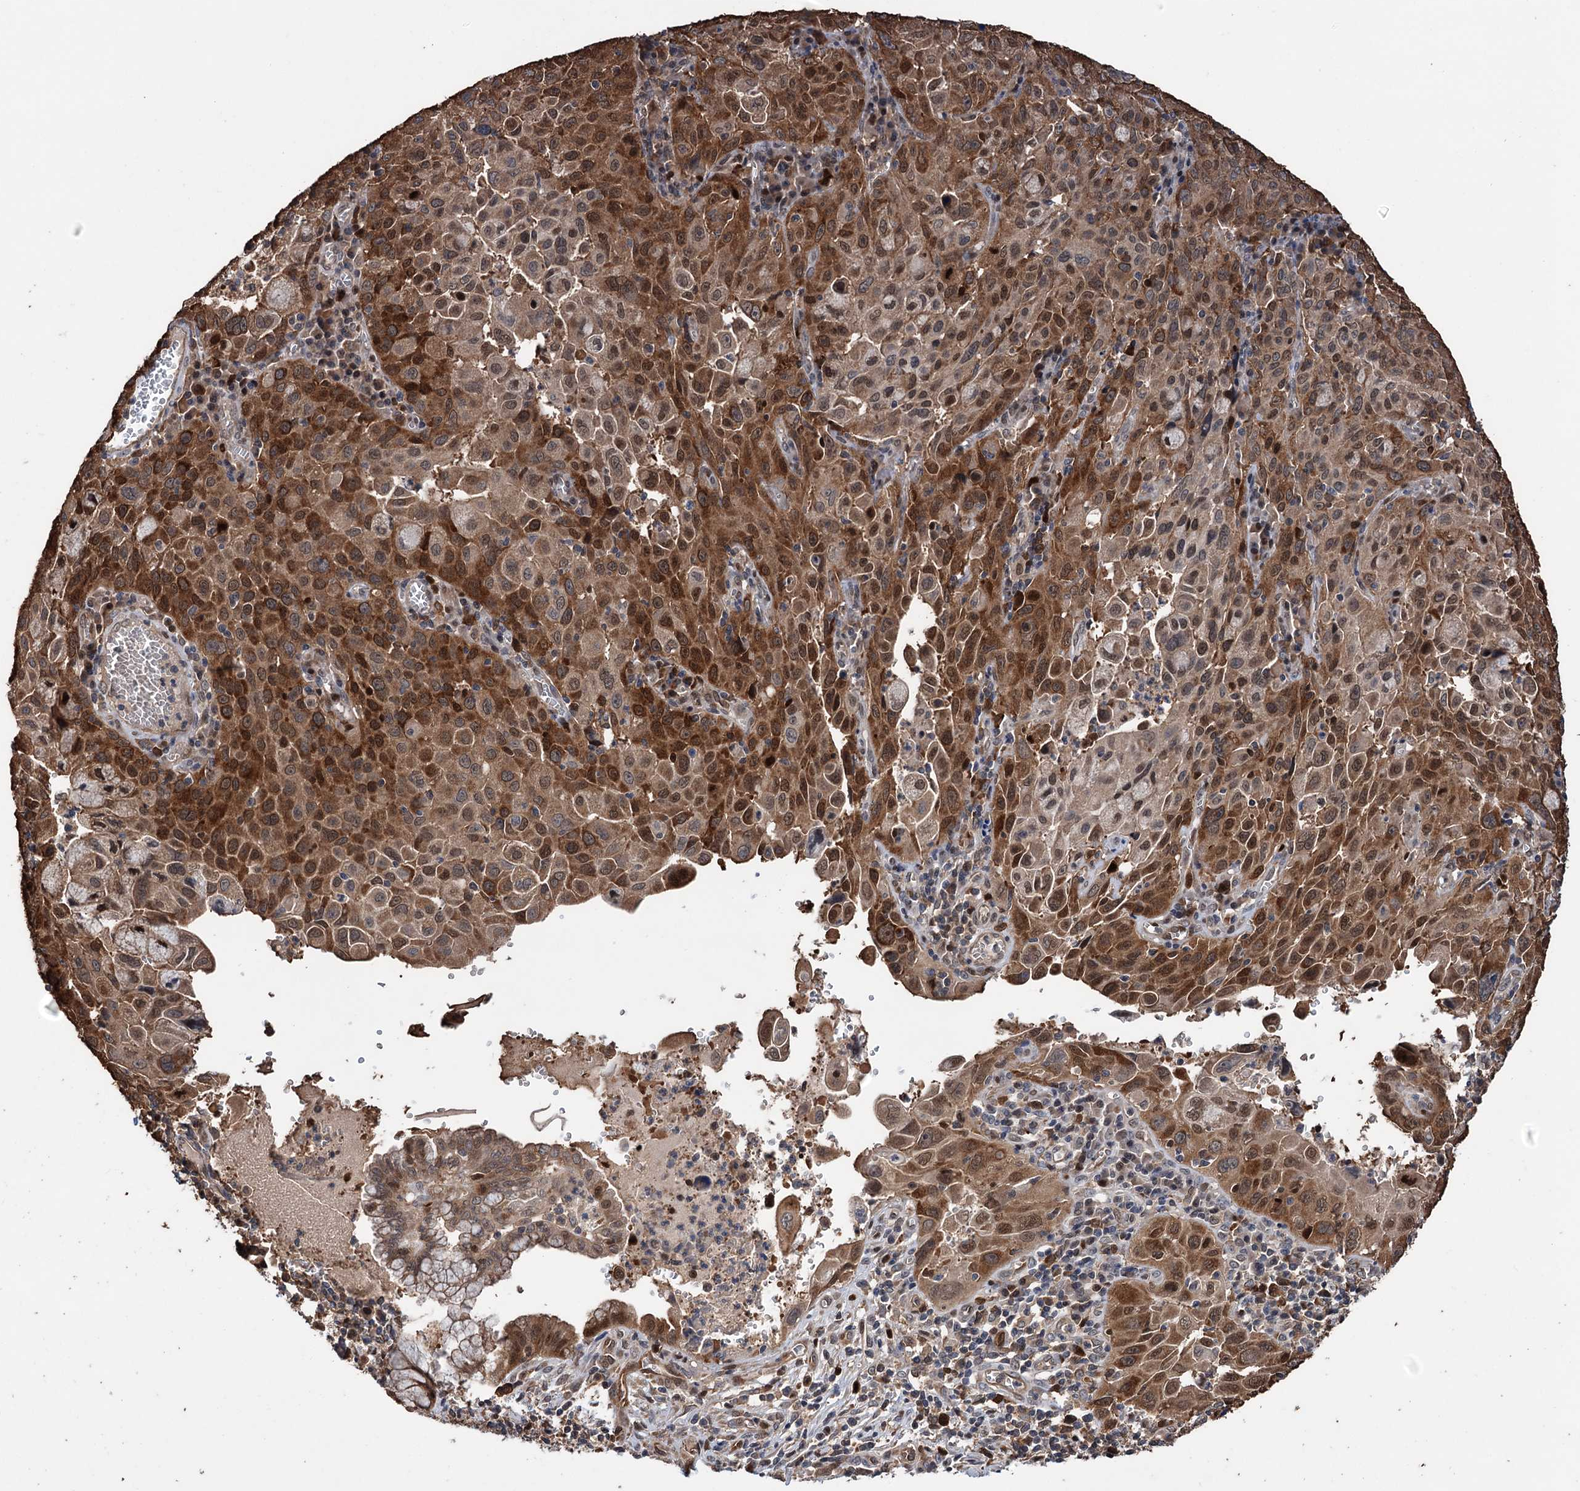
{"staining": {"intensity": "strong", "quantity": ">75%", "location": "cytoplasmic/membranous,nuclear"}, "tissue": "cervical cancer", "cell_type": "Tumor cells", "image_type": "cancer", "snomed": [{"axis": "morphology", "description": "Squamous cell carcinoma, NOS"}, {"axis": "topography", "description": "Cervix"}], "caption": "Cervical squamous cell carcinoma stained with a brown dye exhibits strong cytoplasmic/membranous and nuclear positive staining in about >75% of tumor cells.", "gene": "NCAPD2", "patient": {"sex": "female", "age": 42}}